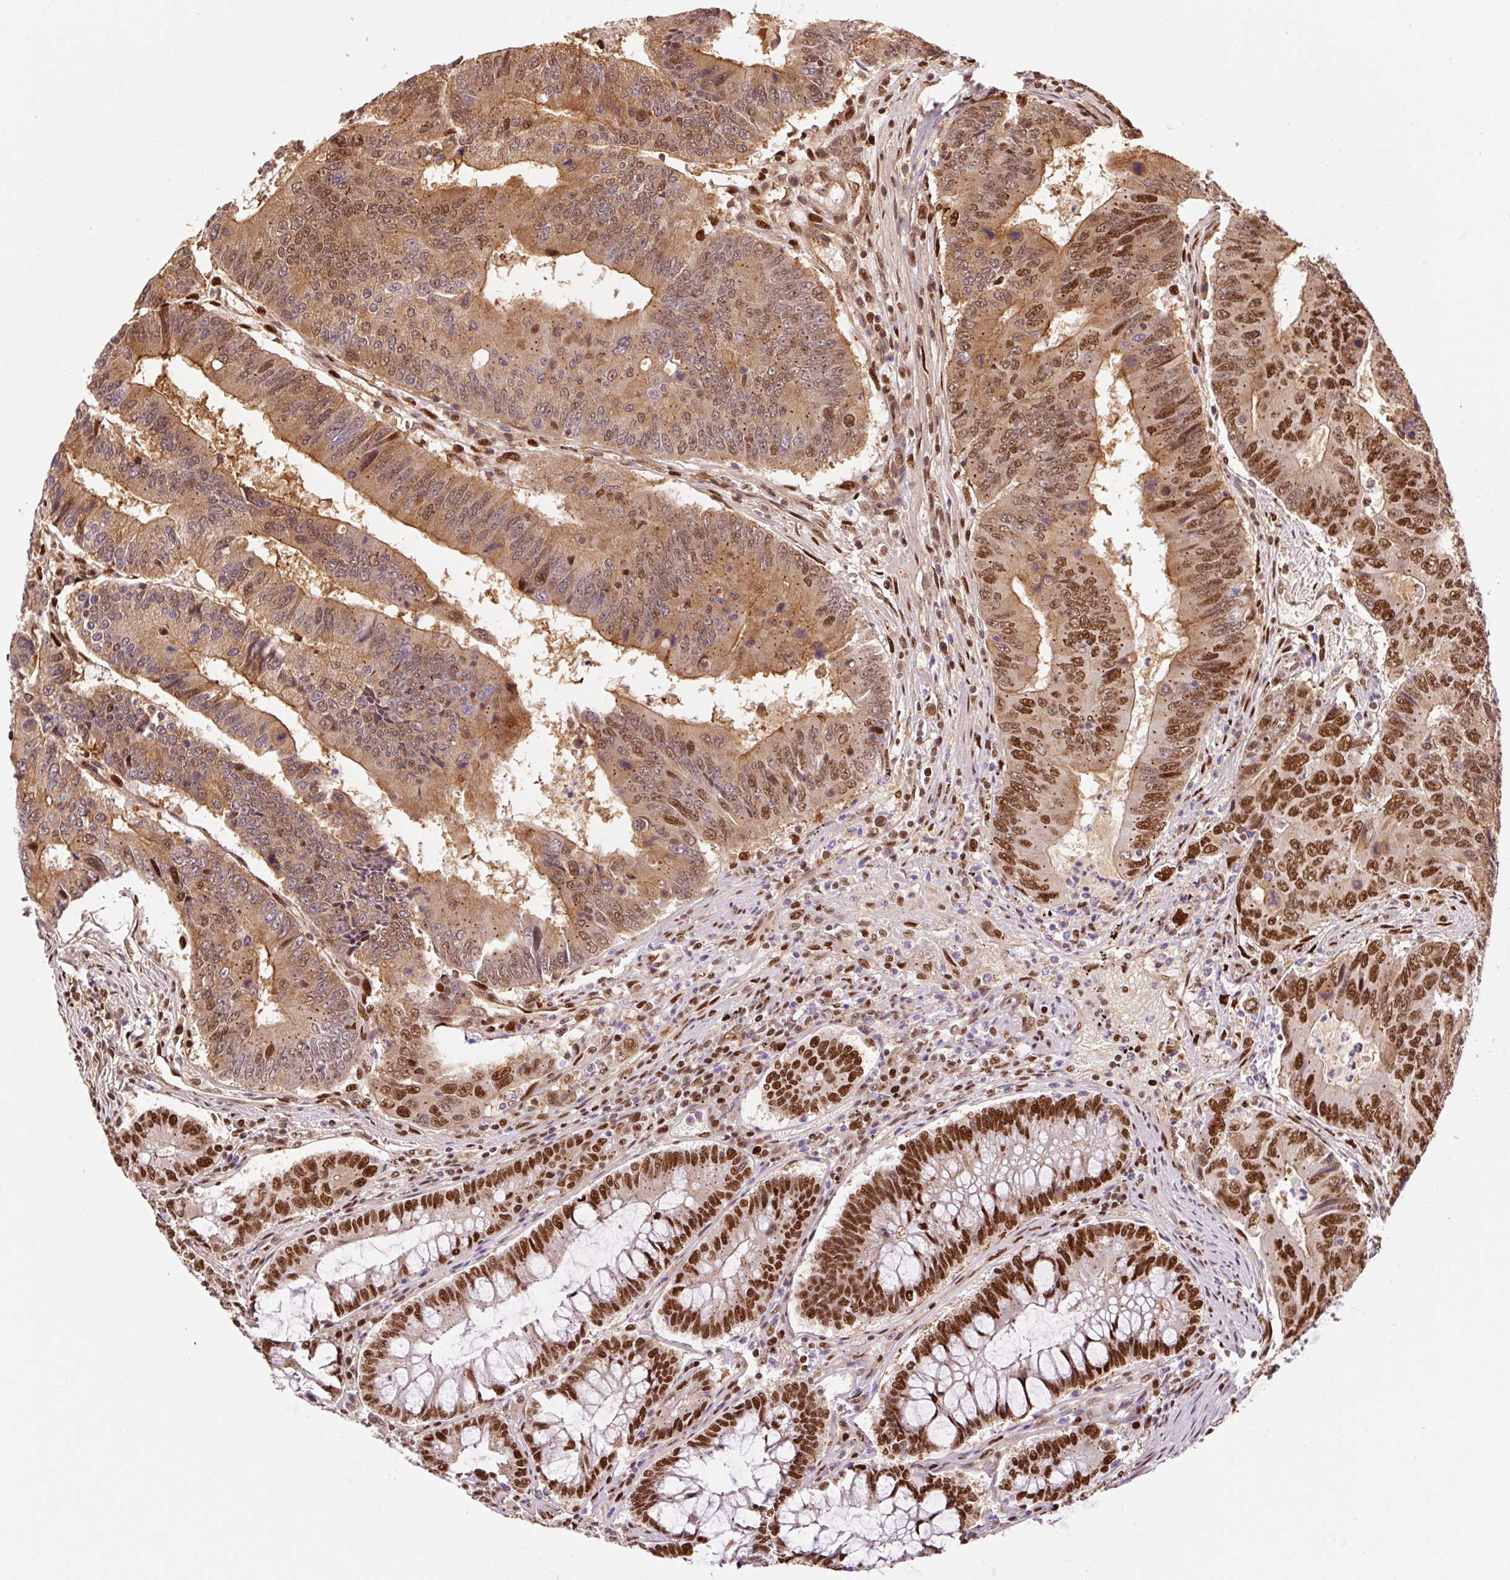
{"staining": {"intensity": "strong", "quantity": ">75%", "location": "nuclear"}, "tissue": "colorectal cancer", "cell_type": "Tumor cells", "image_type": "cancer", "snomed": [{"axis": "morphology", "description": "Adenocarcinoma, NOS"}, {"axis": "topography", "description": "Colon"}], "caption": "Immunohistochemistry of human colorectal cancer reveals high levels of strong nuclear staining in approximately >75% of tumor cells.", "gene": "GPR139", "patient": {"sex": "male", "age": 53}}